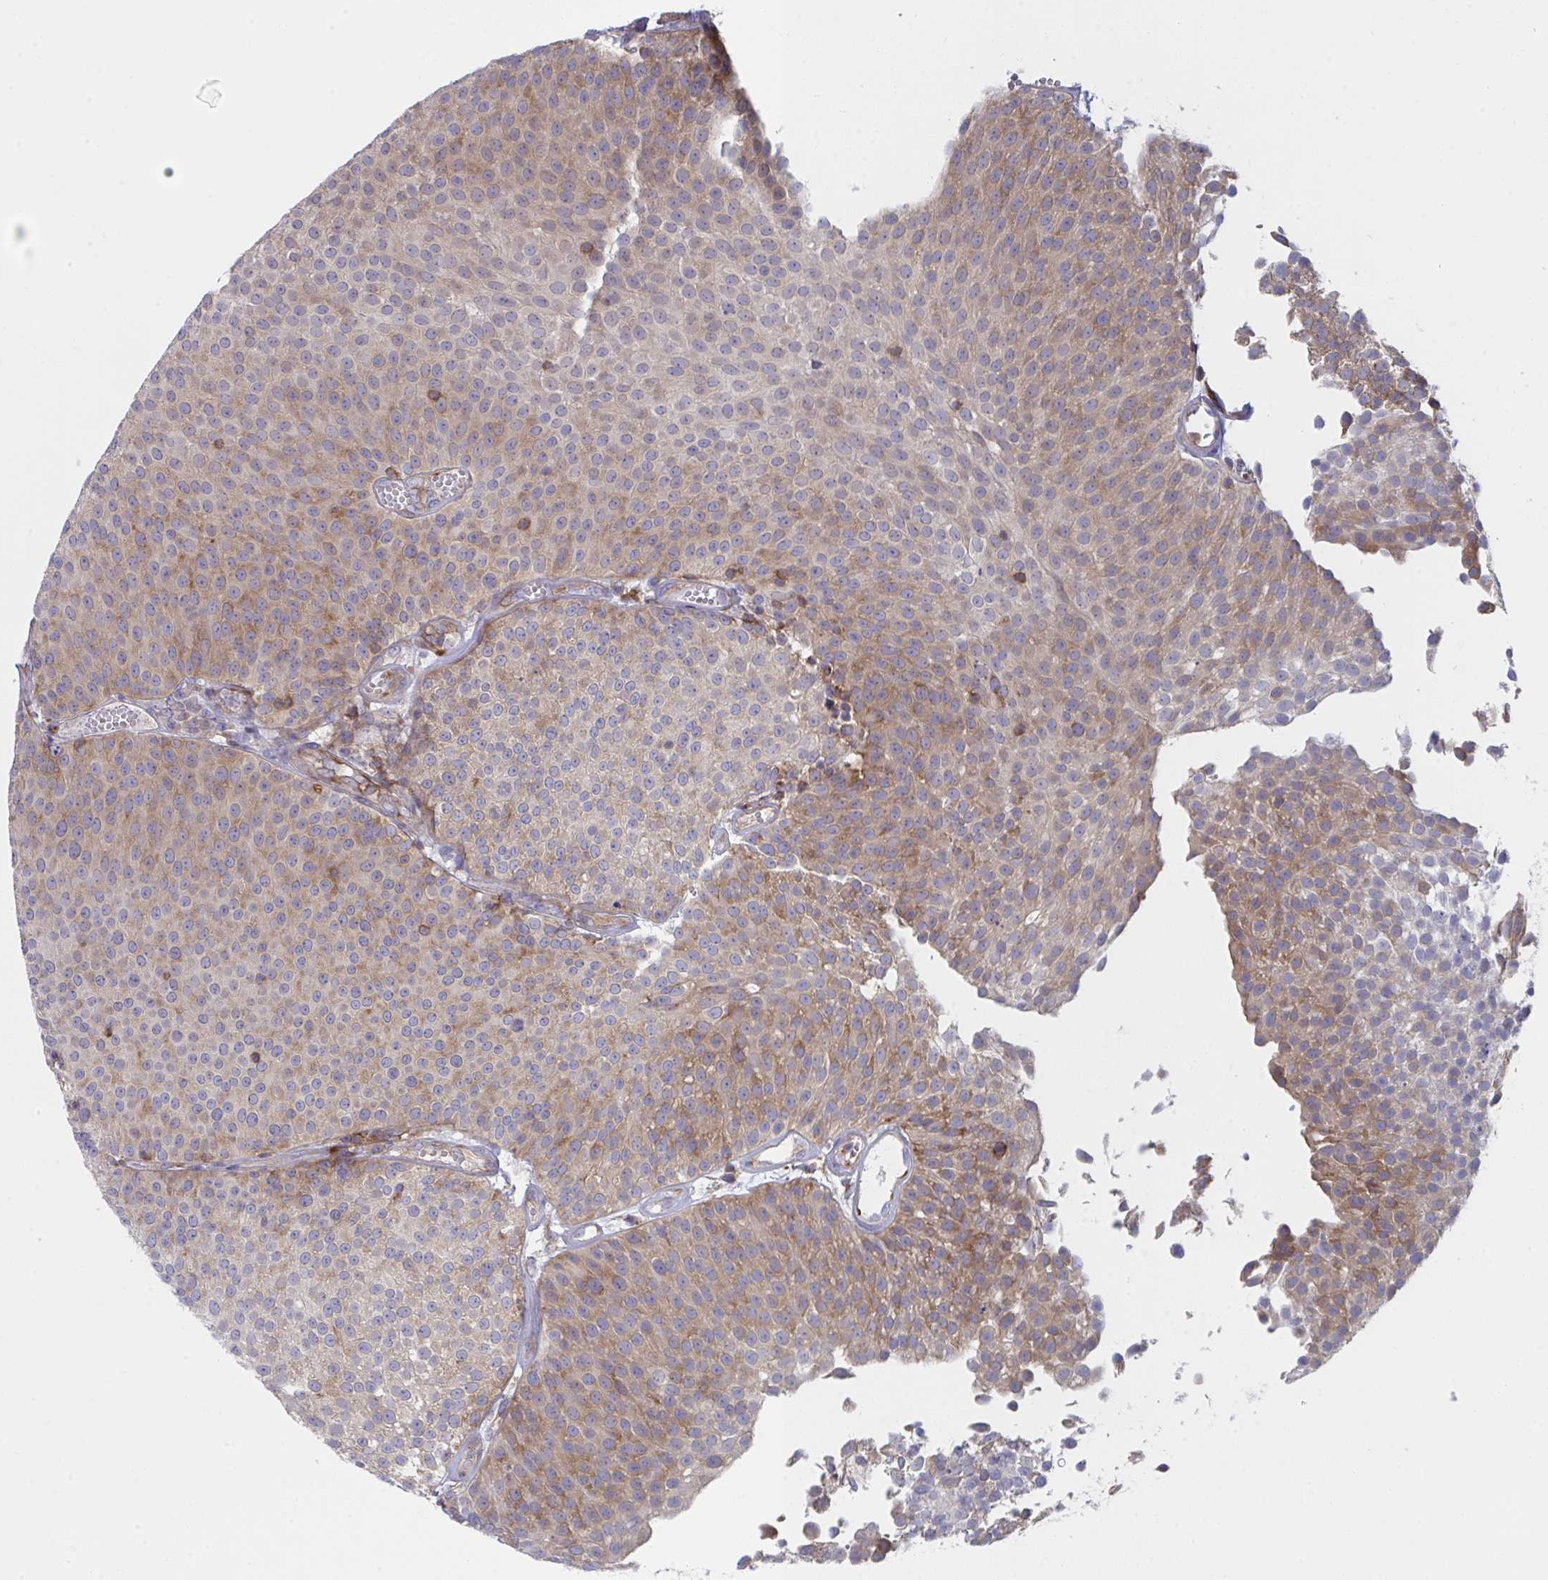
{"staining": {"intensity": "moderate", "quantity": "25%-75%", "location": "cytoplasmic/membranous"}, "tissue": "urothelial cancer", "cell_type": "Tumor cells", "image_type": "cancer", "snomed": [{"axis": "morphology", "description": "Urothelial carcinoma, Low grade"}, {"axis": "topography", "description": "Urinary bladder"}], "caption": "A photomicrograph of urothelial cancer stained for a protein shows moderate cytoplasmic/membranous brown staining in tumor cells. The protein of interest is stained brown, and the nuclei are stained in blue (DAB IHC with brightfield microscopy, high magnification).", "gene": "WNK1", "patient": {"sex": "female", "age": 79}}